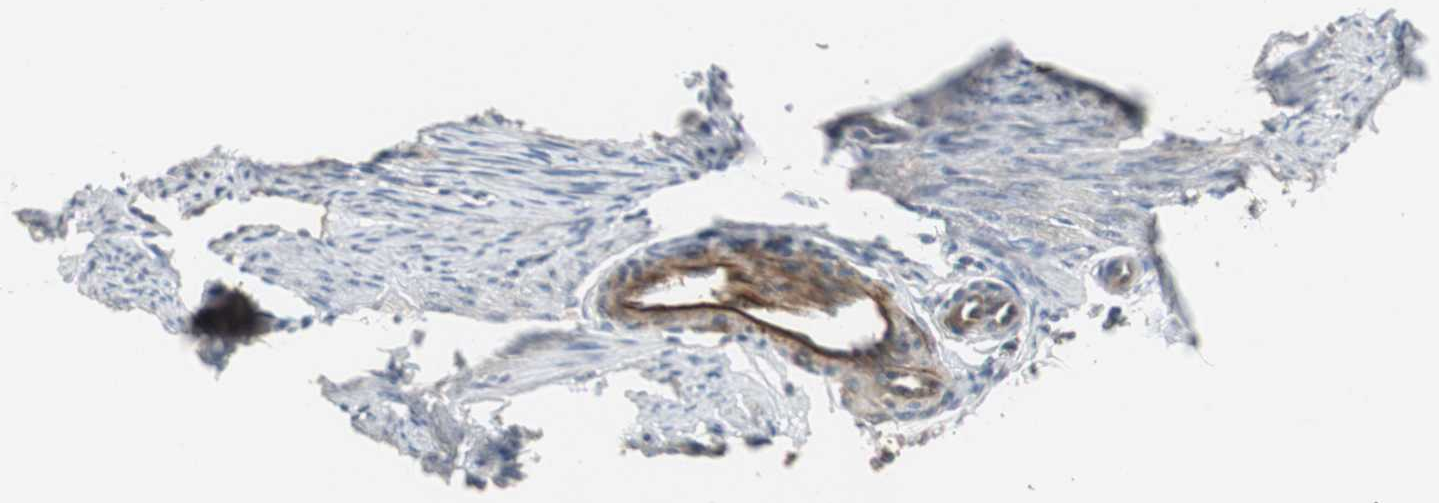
{"staining": {"intensity": "negative", "quantity": "none", "location": "none"}, "tissue": "endometrium", "cell_type": "Cells in endometrial stroma", "image_type": "normal", "snomed": [{"axis": "morphology", "description": "Normal tissue, NOS"}, {"axis": "topography", "description": "Endometrium"}], "caption": "Immunohistochemistry (IHC) photomicrograph of benign endometrium: endometrium stained with DAB (3,3'-diaminobenzidine) exhibits no significant protein expression in cells in endometrial stroma.", "gene": "JTB", "patient": {"sex": "female", "age": 61}}